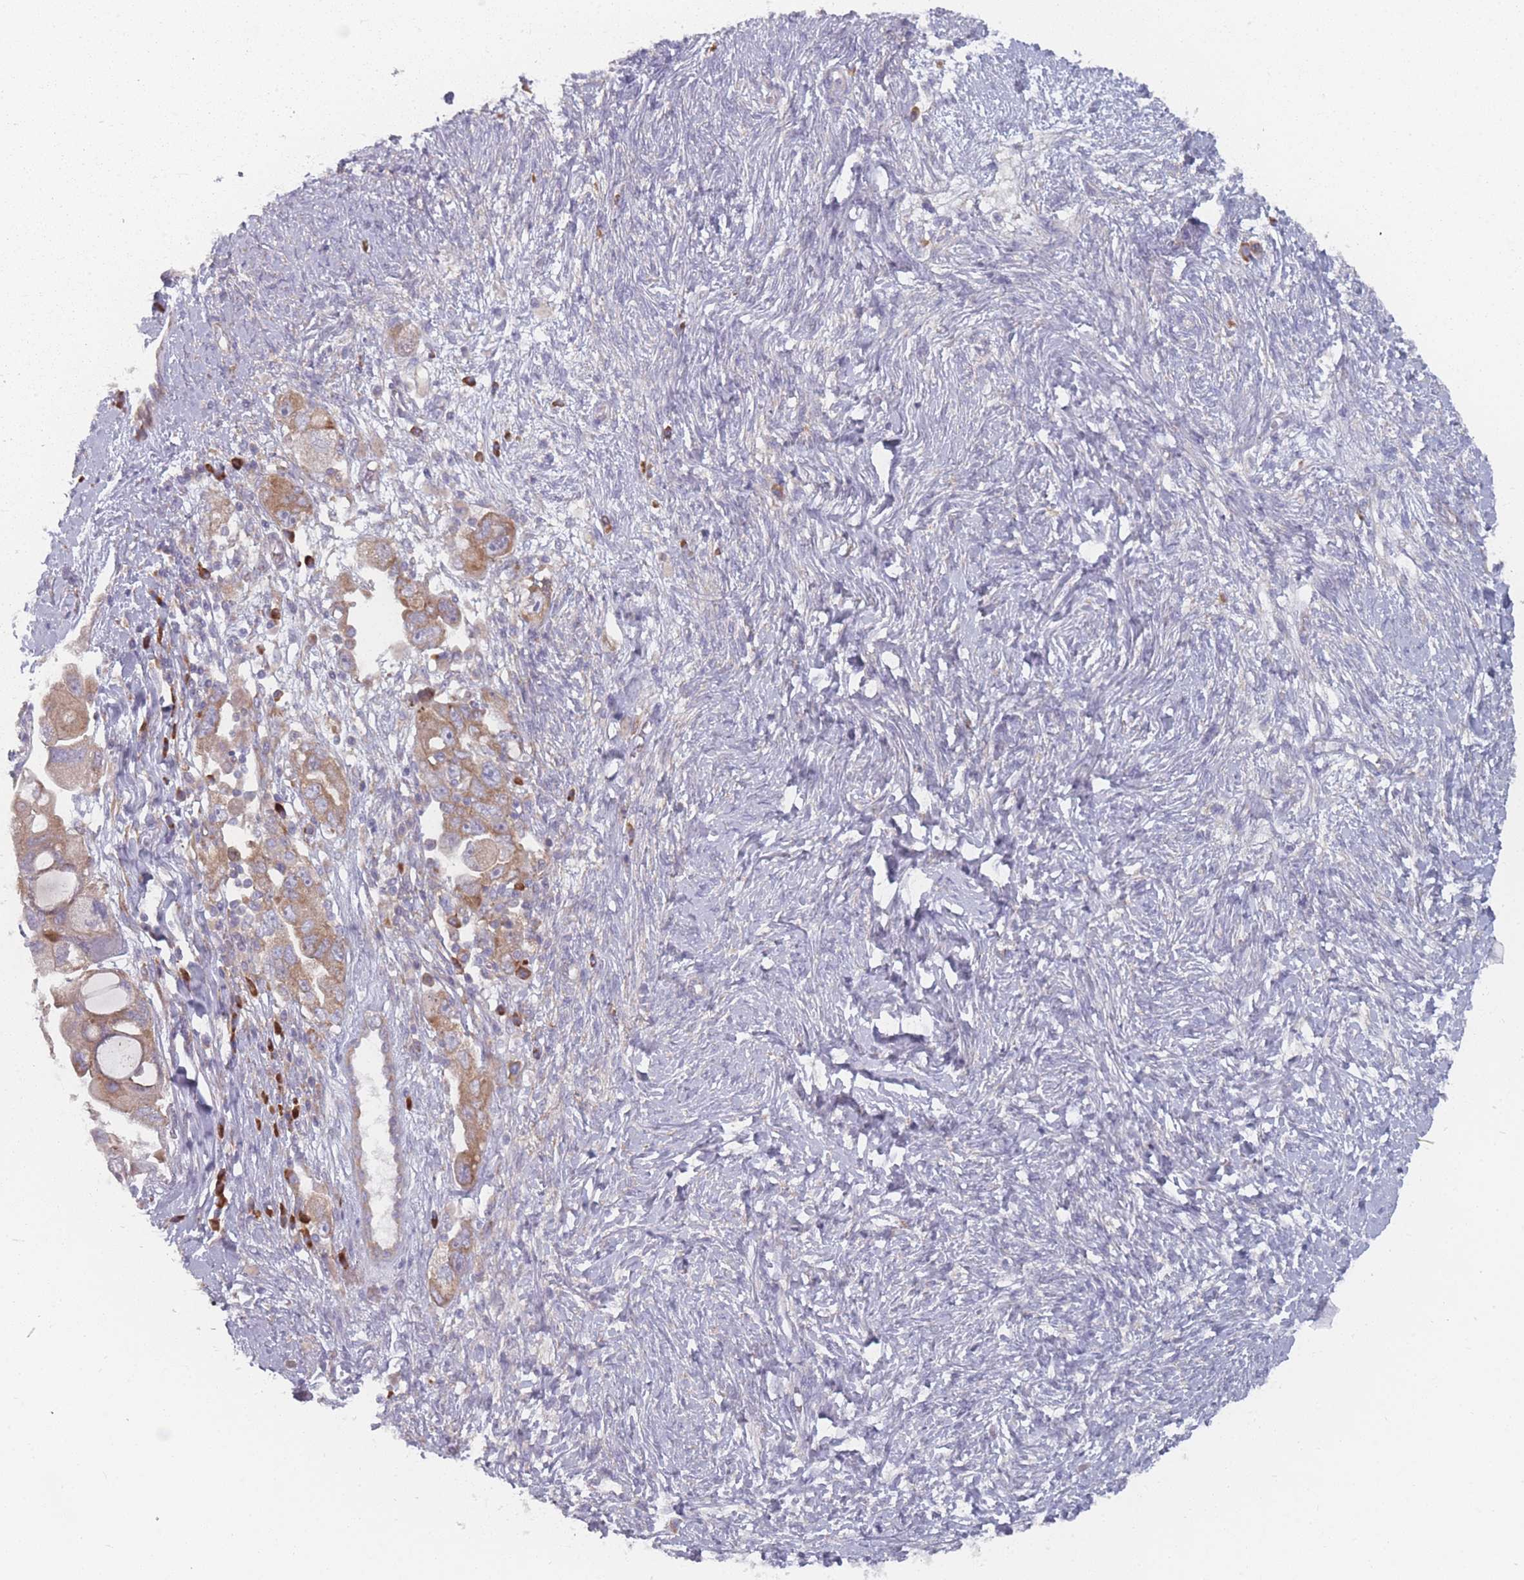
{"staining": {"intensity": "moderate", "quantity": ">75%", "location": "cytoplasmic/membranous"}, "tissue": "ovarian cancer", "cell_type": "Tumor cells", "image_type": "cancer", "snomed": [{"axis": "morphology", "description": "Carcinoma, NOS"}, {"axis": "morphology", "description": "Cystadenocarcinoma, serous, NOS"}, {"axis": "topography", "description": "Ovary"}], "caption": "This is an image of immunohistochemistry (IHC) staining of ovarian cancer (serous cystadenocarcinoma), which shows moderate positivity in the cytoplasmic/membranous of tumor cells.", "gene": "CACNG5", "patient": {"sex": "female", "age": 69}}